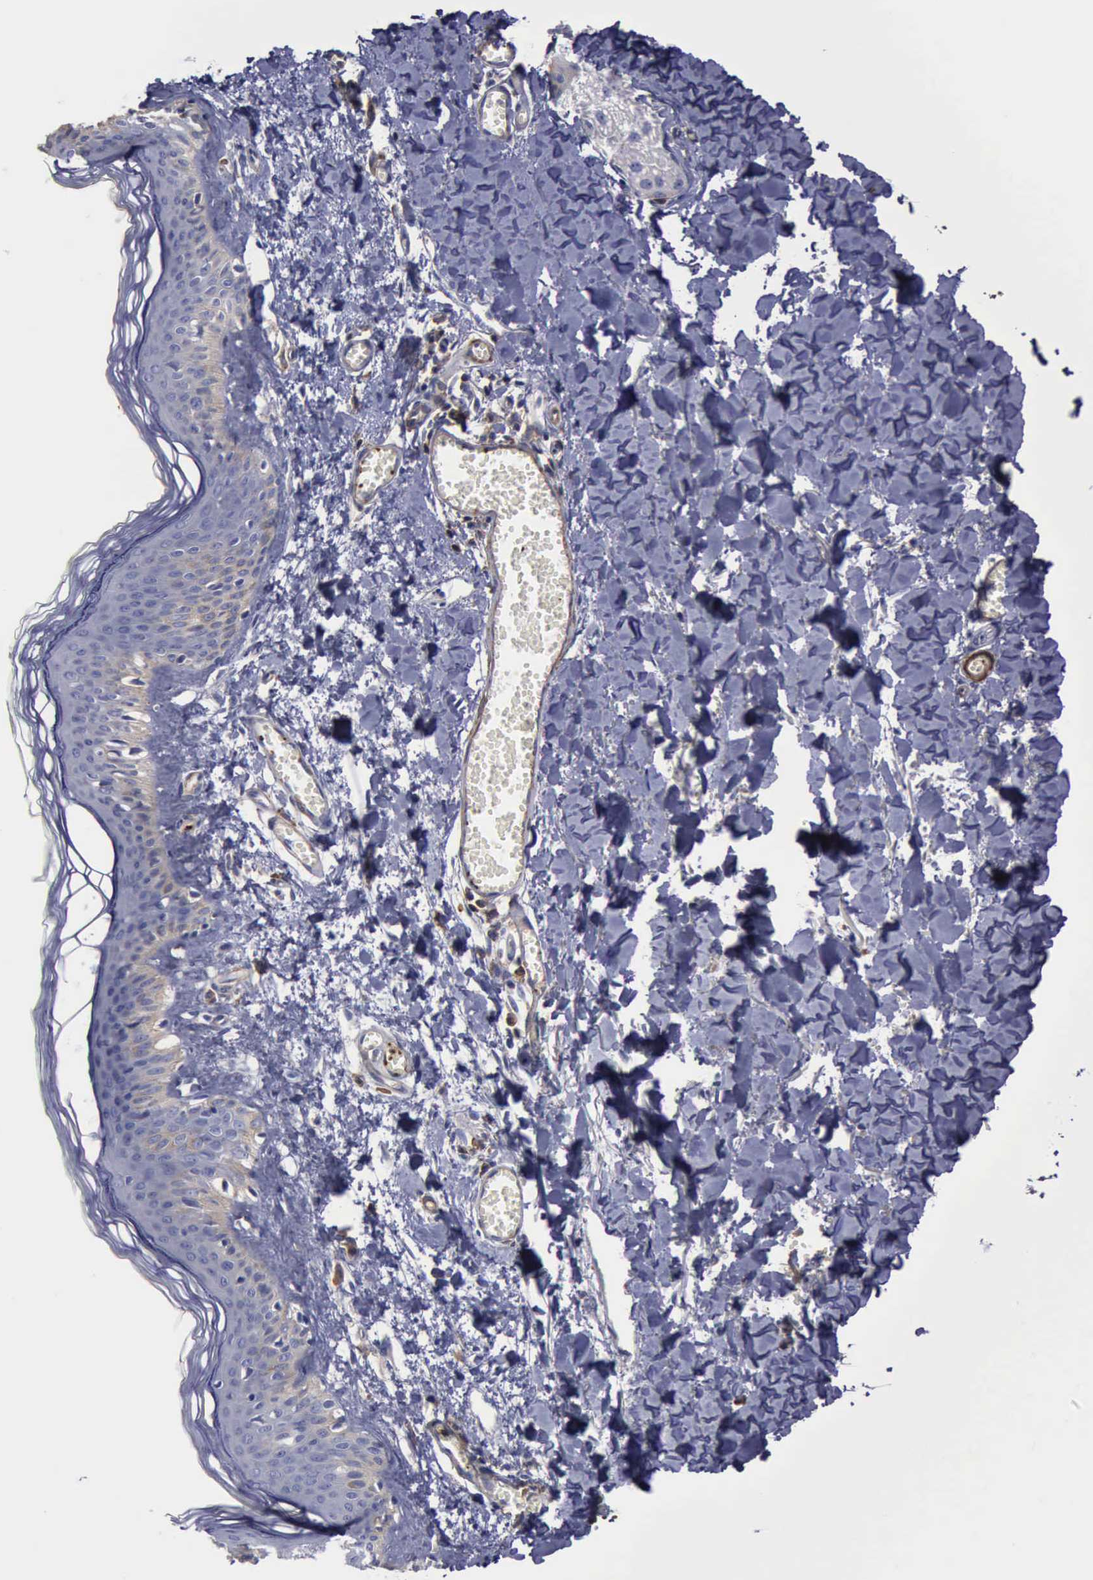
{"staining": {"intensity": "negative", "quantity": "none", "location": "none"}, "tissue": "skin", "cell_type": "Fibroblasts", "image_type": "normal", "snomed": [{"axis": "morphology", "description": "Normal tissue, NOS"}, {"axis": "morphology", "description": "Sarcoma, NOS"}, {"axis": "topography", "description": "Skin"}, {"axis": "topography", "description": "Soft tissue"}], "caption": "The image reveals no significant positivity in fibroblasts of skin.", "gene": "FLNA", "patient": {"sex": "female", "age": 51}}